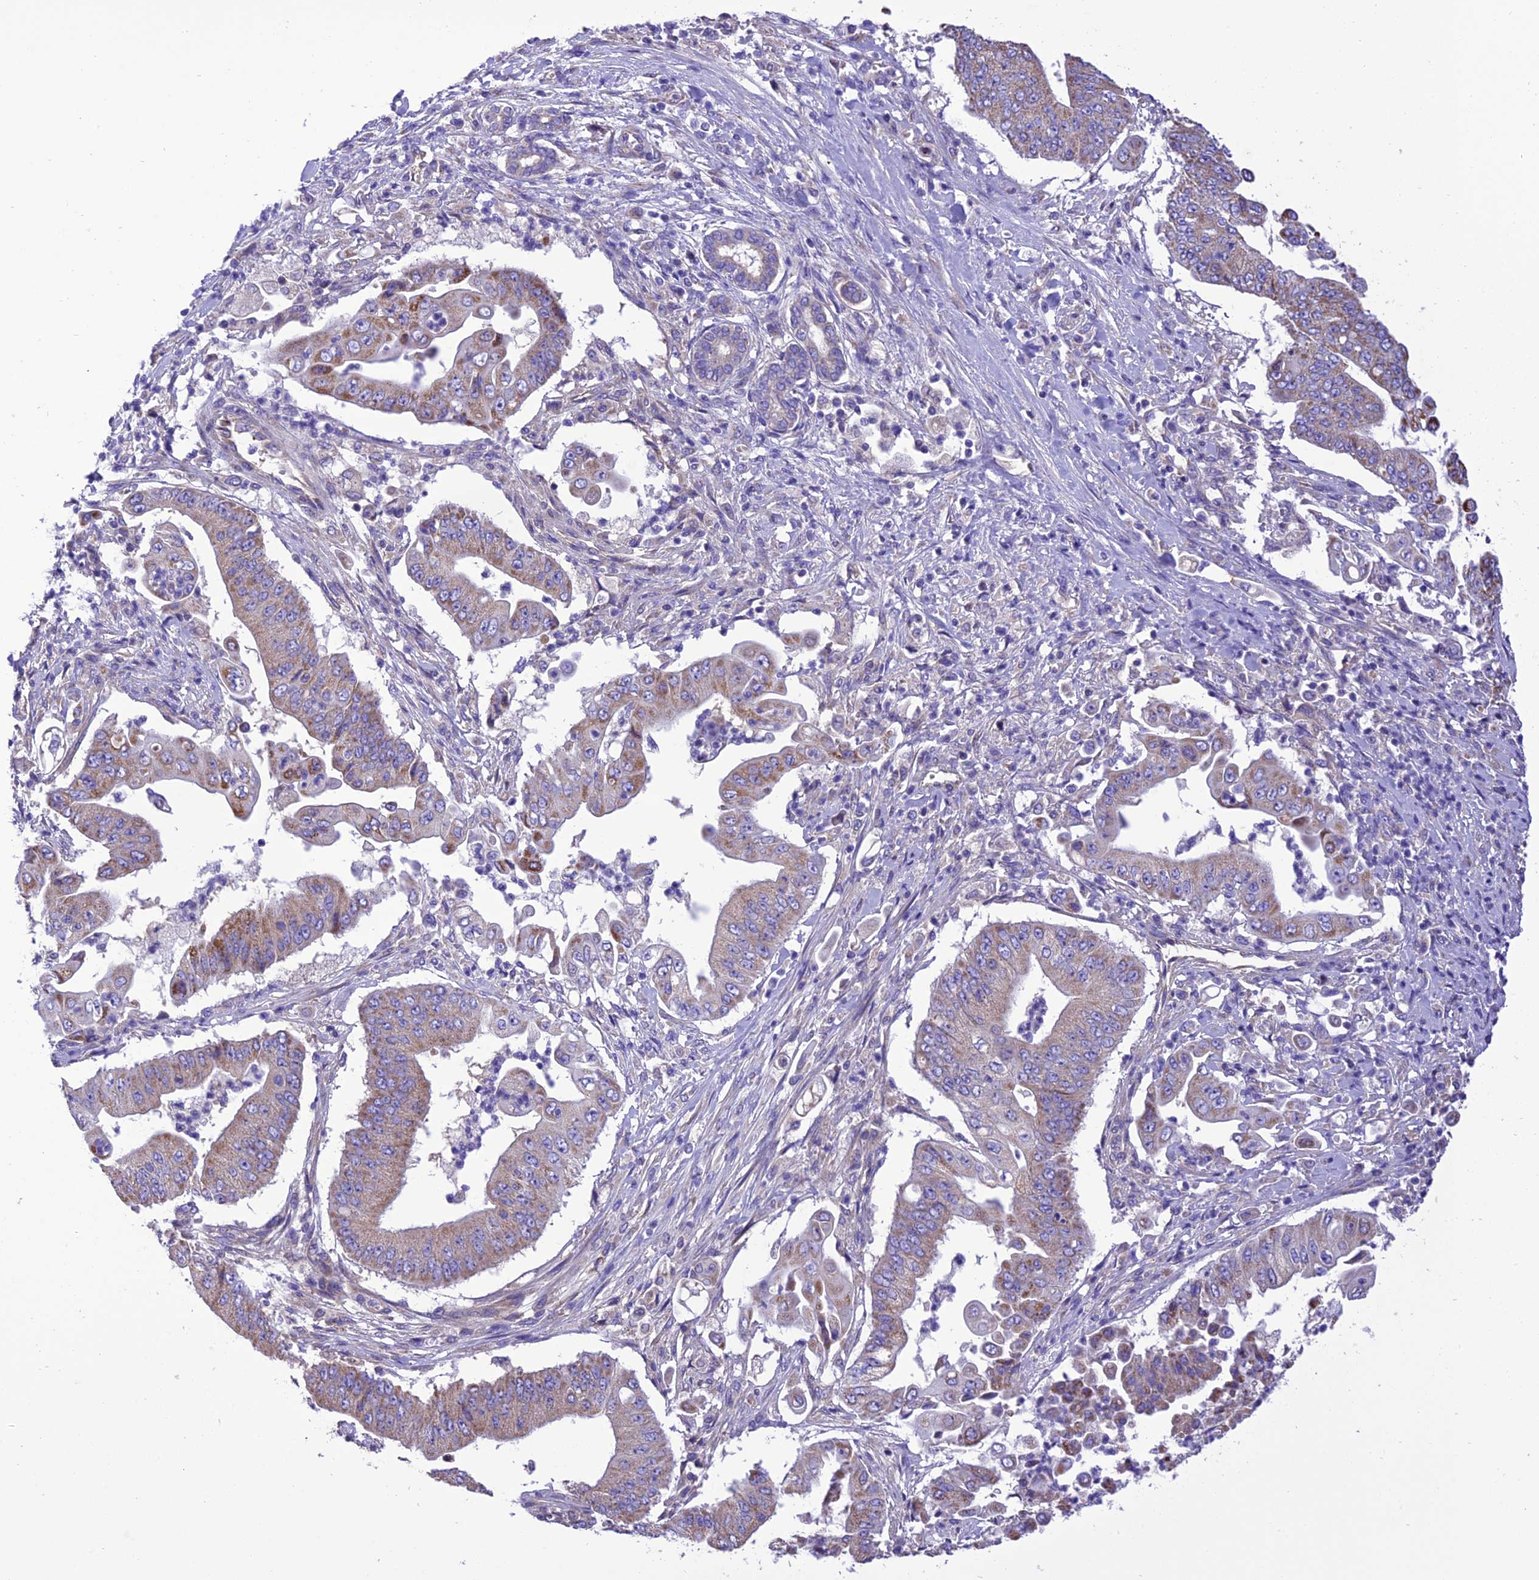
{"staining": {"intensity": "moderate", "quantity": "25%-75%", "location": "cytoplasmic/membranous"}, "tissue": "pancreatic cancer", "cell_type": "Tumor cells", "image_type": "cancer", "snomed": [{"axis": "morphology", "description": "Adenocarcinoma, NOS"}, {"axis": "topography", "description": "Pancreas"}], "caption": "Pancreatic cancer (adenocarcinoma) tissue shows moderate cytoplasmic/membranous expression in approximately 25%-75% of tumor cells The staining is performed using DAB (3,3'-diaminobenzidine) brown chromogen to label protein expression. The nuclei are counter-stained blue using hematoxylin.", "gene": "MAP3K12", "patient": {"sex": "female", "age": 77}}